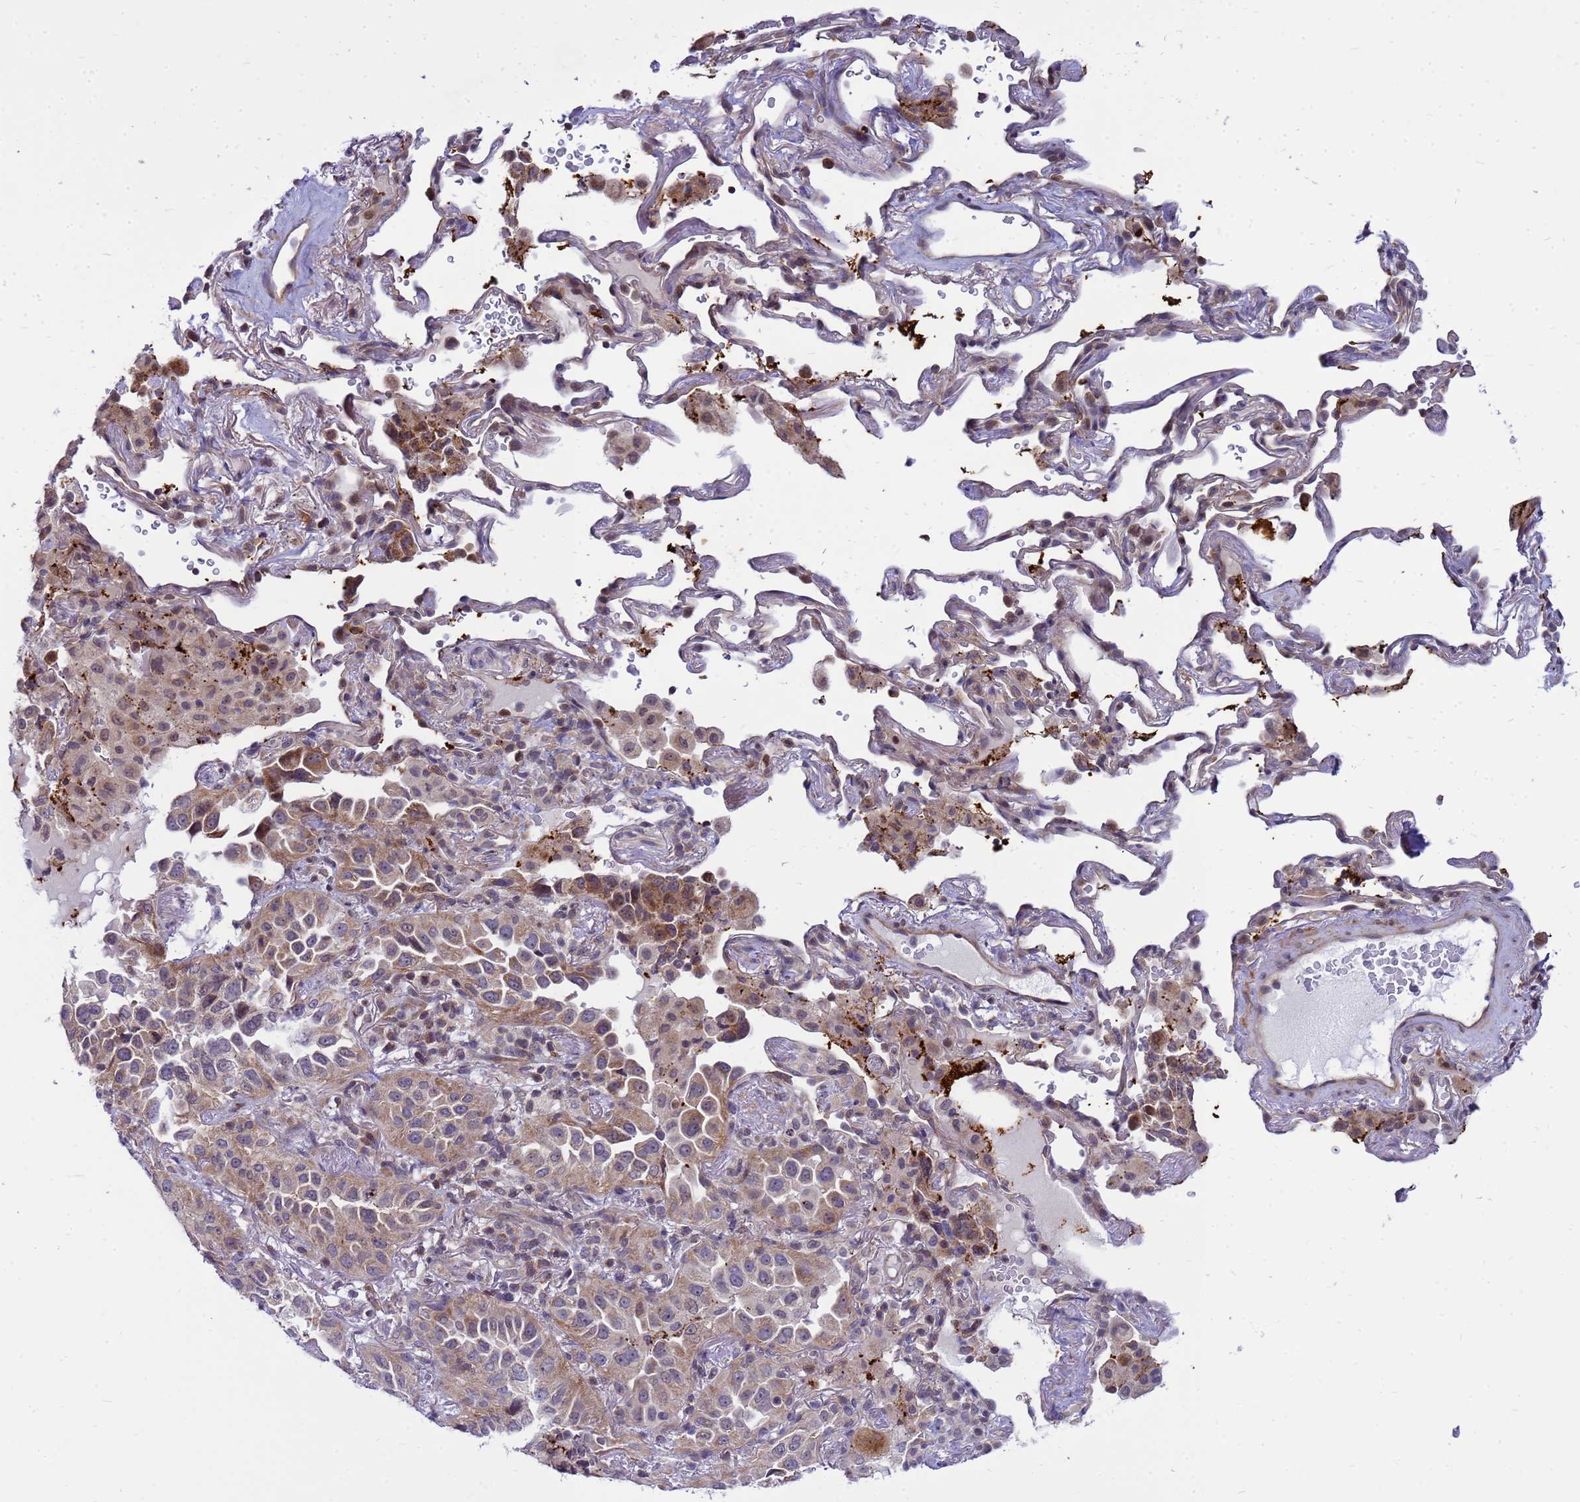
{"staining": {"intensity": "moderate", "quantity": "25%-75%", "location": "cytoplasmic/membranous"}, "tissue": "lung cancer", "cell_type": "Tumor cells", "image_type": "cancer", "snomed": [{"axis": "morphology", "description": "Adenocarcinoma, NOS"}, {"axis": "topography", "description": "Lung"}], "caption": "There is medium levels of moderate cytoplasmic/membranous staining in tumor cells of adenocarcinoma (lung), as demonstrated by immunohistochemical staining (brown color).", "gene": "C12orf43", "patient": {"sex": "female", "age": 69}}